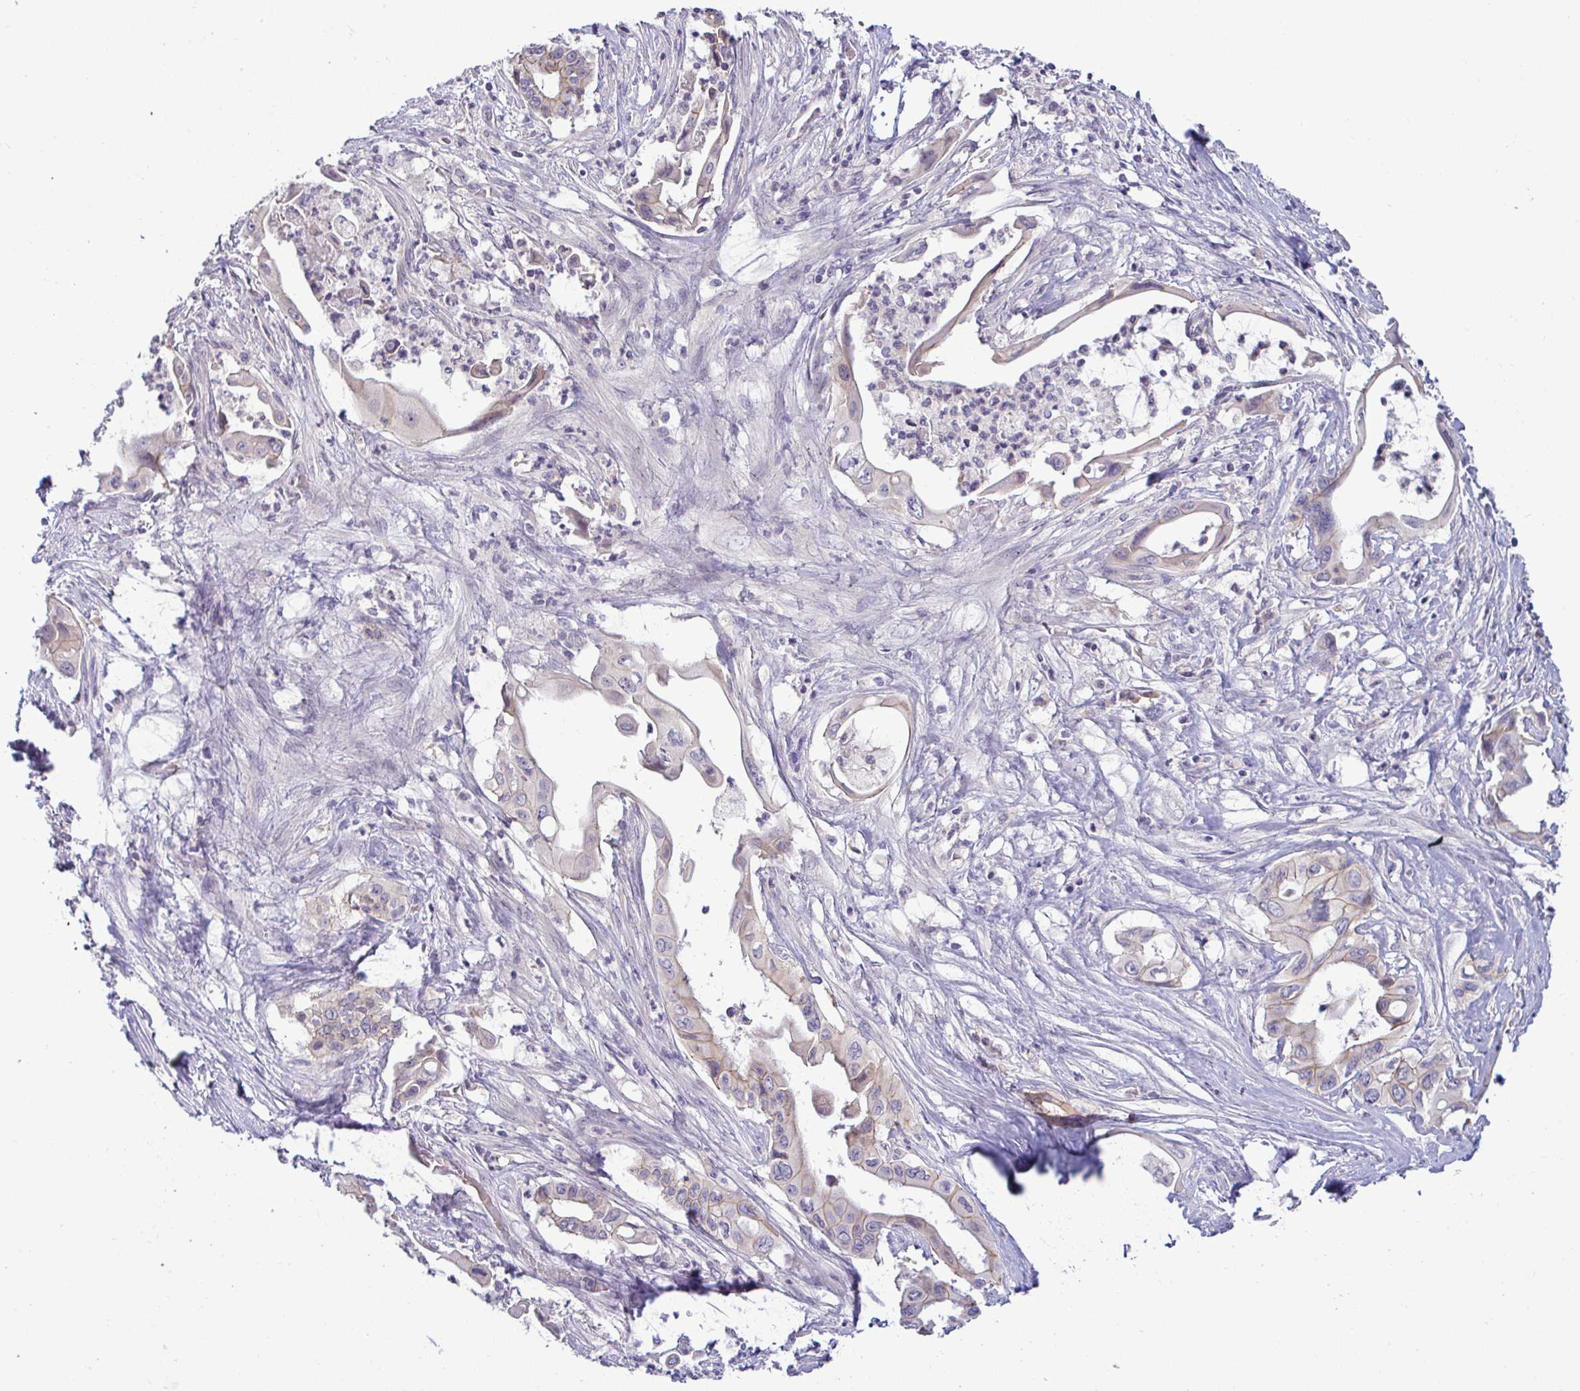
{"staining": {"intensity": "moderate", "quantity": "25%-75%", "location": "cytoplasmic/membranous"}, "tissue": "pancreatic cancer", "cell_type": "Tumor cells", "image_type": "cancer", "snomed": [{"axis": "morphology", "description": "Adenocarcinoma, NOS"}, {"axis": "topography", "description": "Pancreas"}], "caption": "IHC photomicrograph of neoplastic tissue: human pancreatic cancer stained using immunohistochemistry reveals medium levels of moderate protein expression localized specifically in the cytoplasmic/membranous of tumor cells, appearing as a cytoplasmic/membranous brown color.", "gene": "GSTM1", "patient": {"sex": "female", "age": 77}}